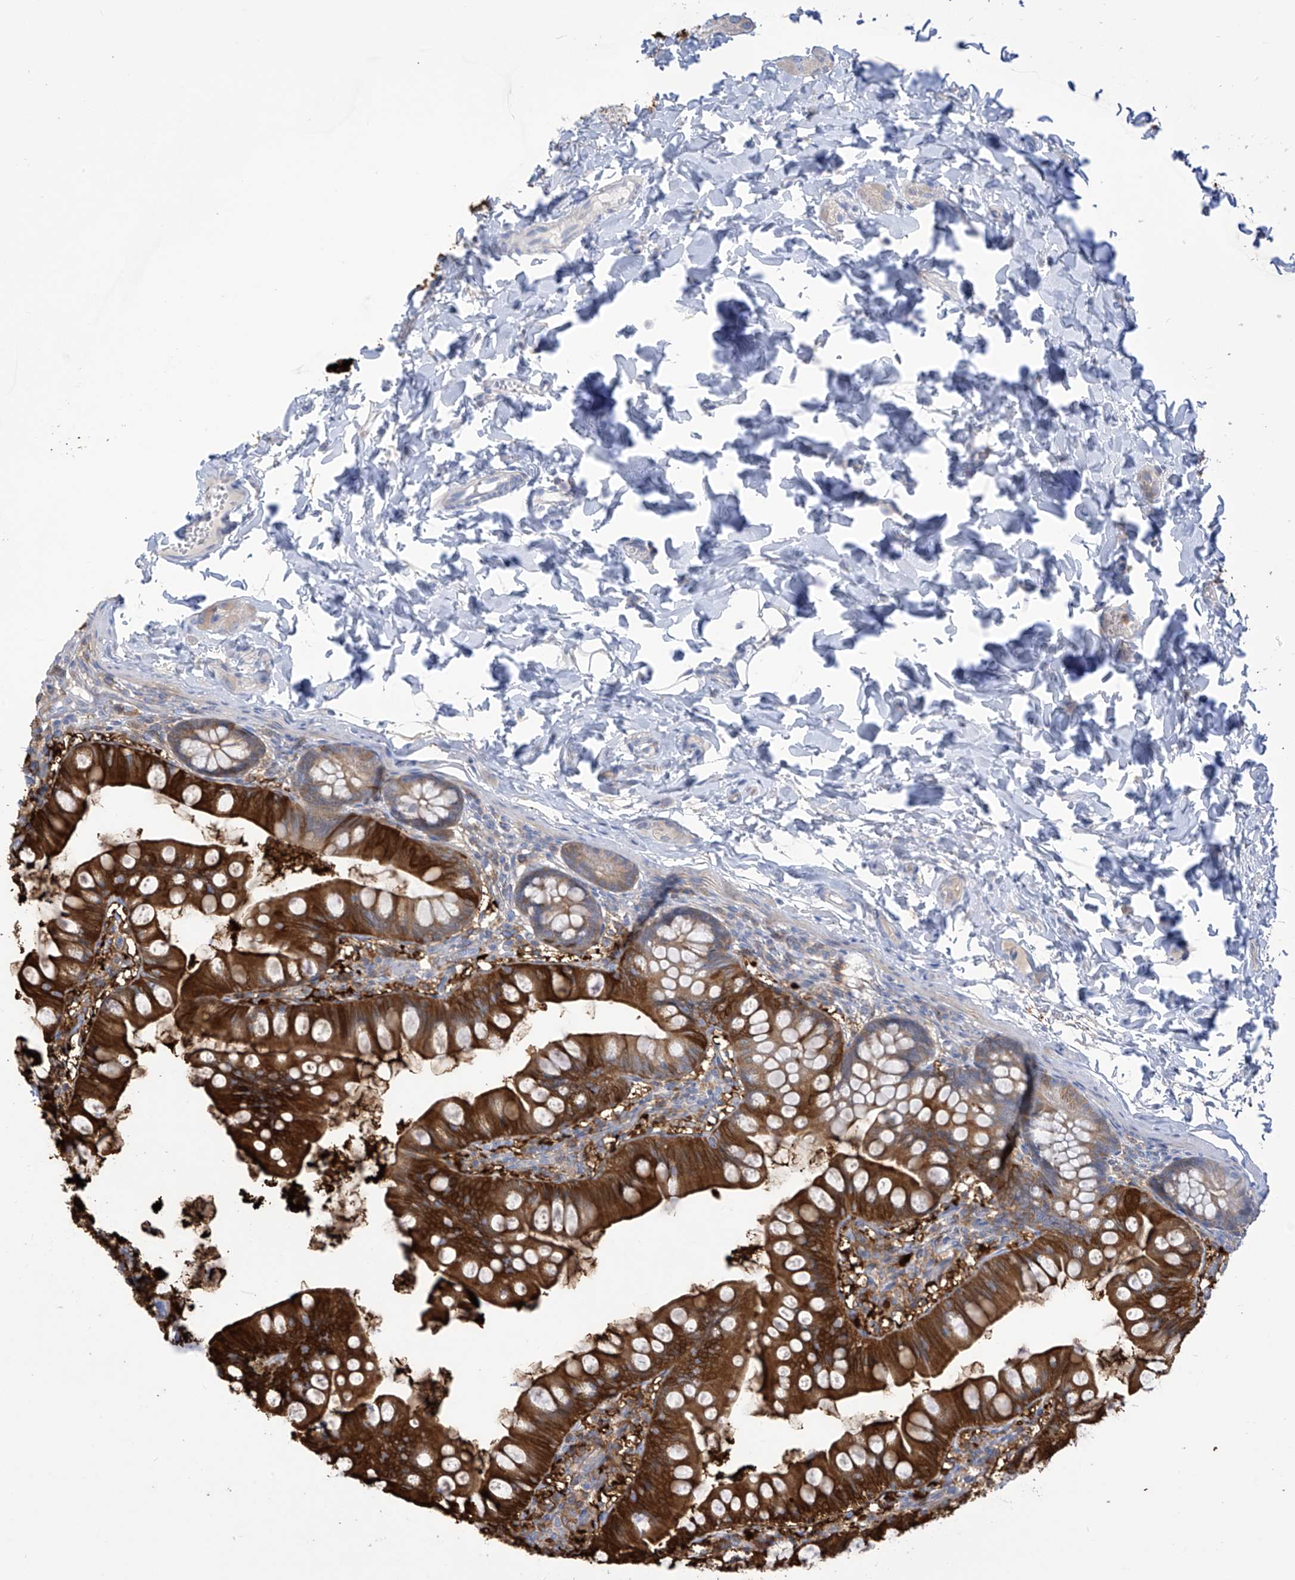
{"staining": {"intensity": "strong", "quantity": ">75%", "location": "cytoplasmic/membranous"}, "tissue": "small intestine", "cell_type": "Glandular cells", "image_type": "normal", "snomed": [{"axis": "morphology", "description": "Normal tissue, NOS"}, {"axis": "topography", "description": "Small intestine"}], "caption": "IHC micrograph of normal small intestine: human small intestine stained using immunohistochemistry (IHC) demonstrates high levels of strong protein expression localized specifically in the cytoplasmic/membranous of glandular cells, appearing as a cytoplasmic/membranous brown color.", "gene": "FABP2", "patient": {"sex": "male", "age": 7}}